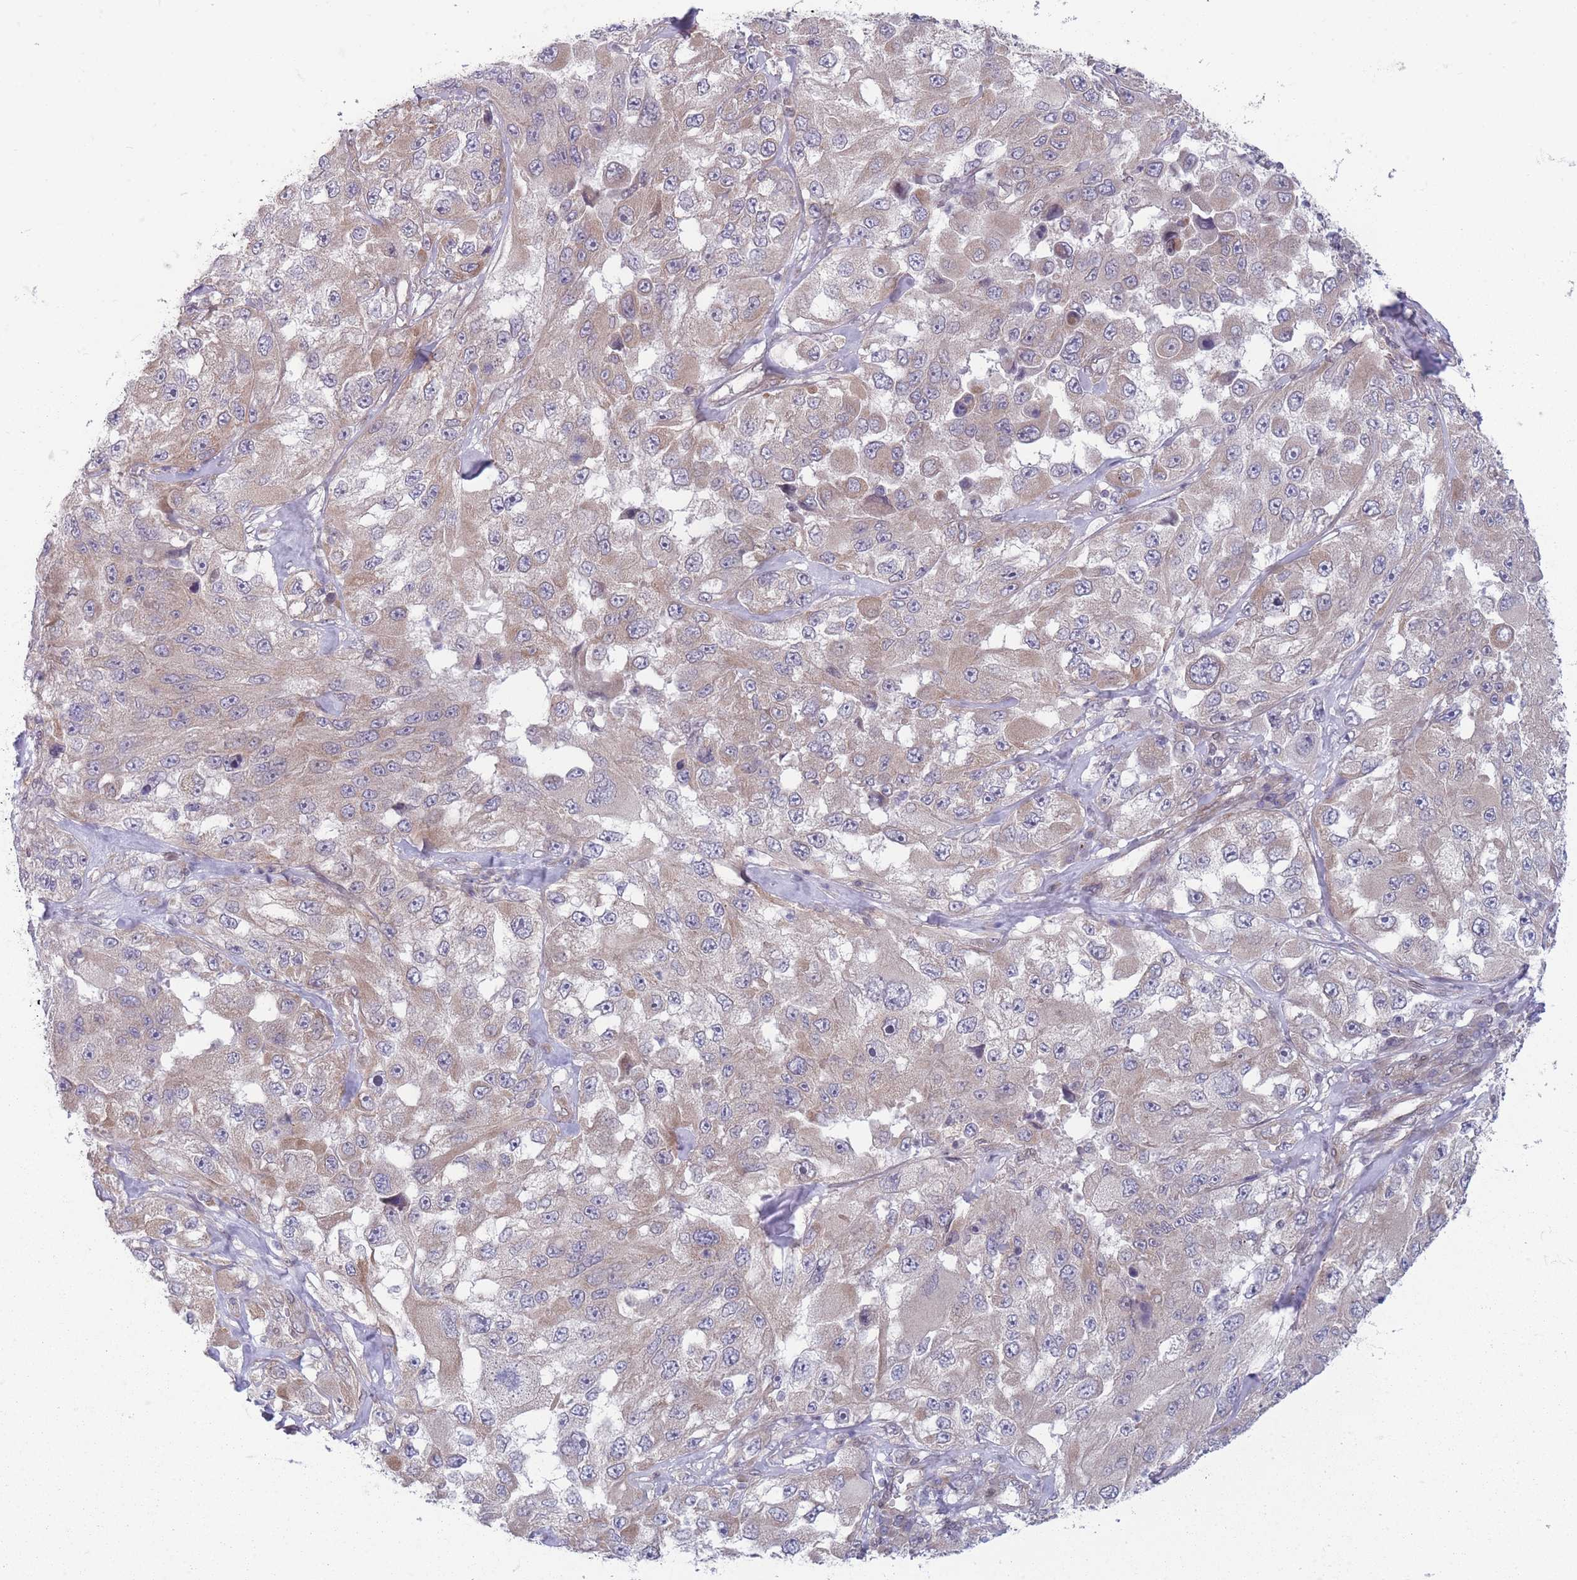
{"staining": {"intensity": "weak", "quantity": "25%-75%", "location": "cytoplasmic/membranous"}, "tissue": "melanoma", "cell_type": "Tumor cells", "image_type": "cancer", "snomed": [{"axis": "morphology", "description": "Malignant melanoma, Metastatic site"}, {"axis": "topography", "description": "Lymph node"}], "caption": "Protein expression analysis of human malignant melanoma (metastatic site) reveals weak cytoplasmic/membranous positivity in about 25%-75% of tumor cells. The protein of interest is stained brown, and the nuclei are stained in blue (DAB (3,3'-diaminobenzidine) IHC with brightfield microscopy, high magnification).", "gene": "VRK2", "patient": {"sex": "male", "age": 62}}